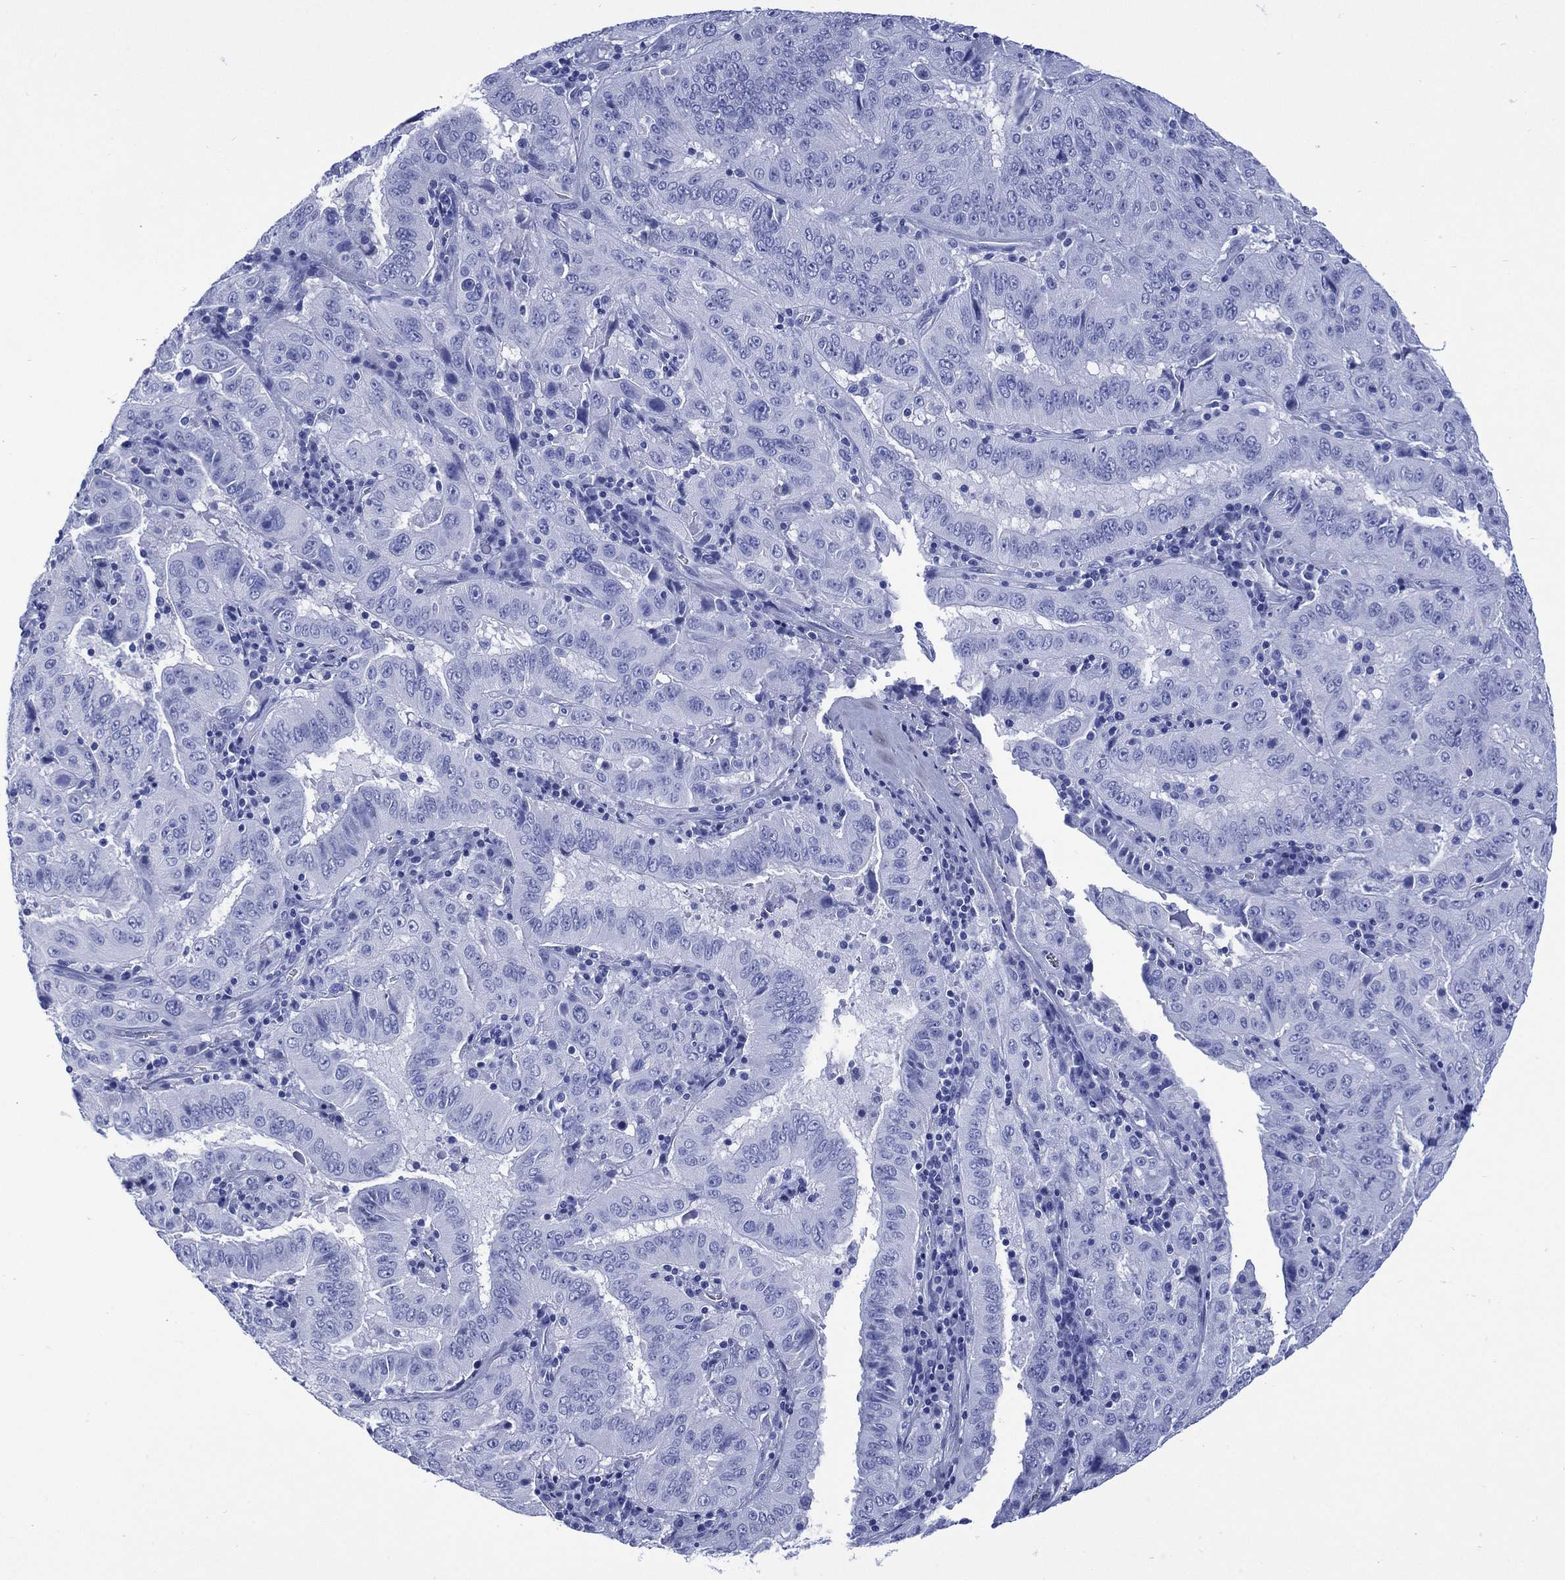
{"staining": {"intensity": "negative", "quantity": "none", "location": "none"}, "tissue": "pancreatic cancer", "cell_type": "Tumor cells", "image_type": "cancer", "snomed": [{"axis": "morphology", "description": "Adenocarcinoma, NOS"}, {"axis": "topography", "description": "Pancreas"}], "caption": "The image displays no significant expression in tumor cells of adenocarcinoma (pancreatic).", "gene": "SHCBP1L", "patient": {"sex": "male", "age": 63}}